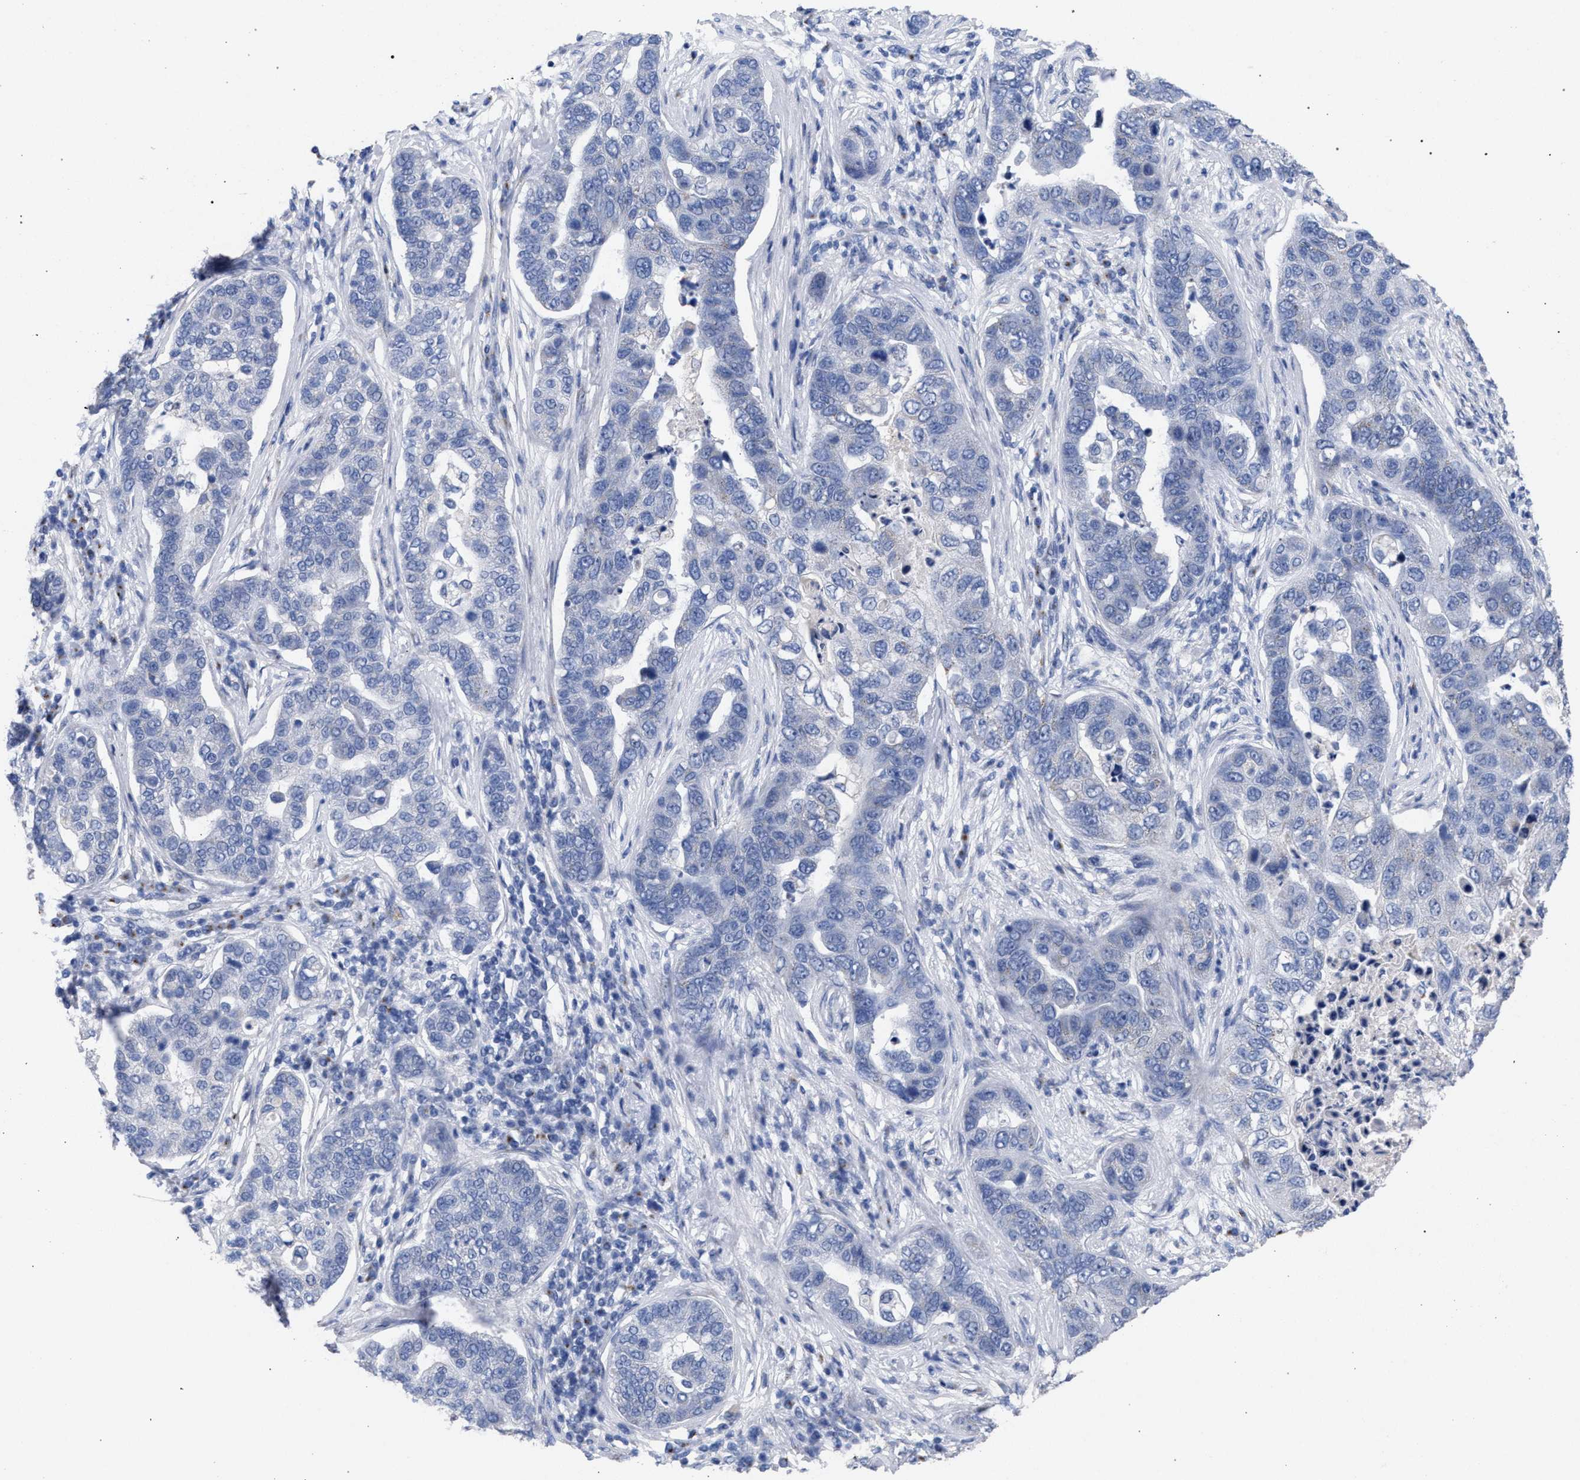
{"staining": {"intensity": "negative", "quantity": "none", "location": "none"}, "tissue": "pancreatic cancer", "cell_type": "Tumor cells", "image_type": "cancer", "snomed": [{"axis": "morphology", "description": "Adenocarcinoma, NOS"}, {"axis": "topography", "description": "Pancreas"}], "caption": "IHC of adenocarcinoma (pancreatic) reveals no positivity in tumor cells.", "gene": "GOLGA2", "patient": {"sex": "female", "age": 61}}